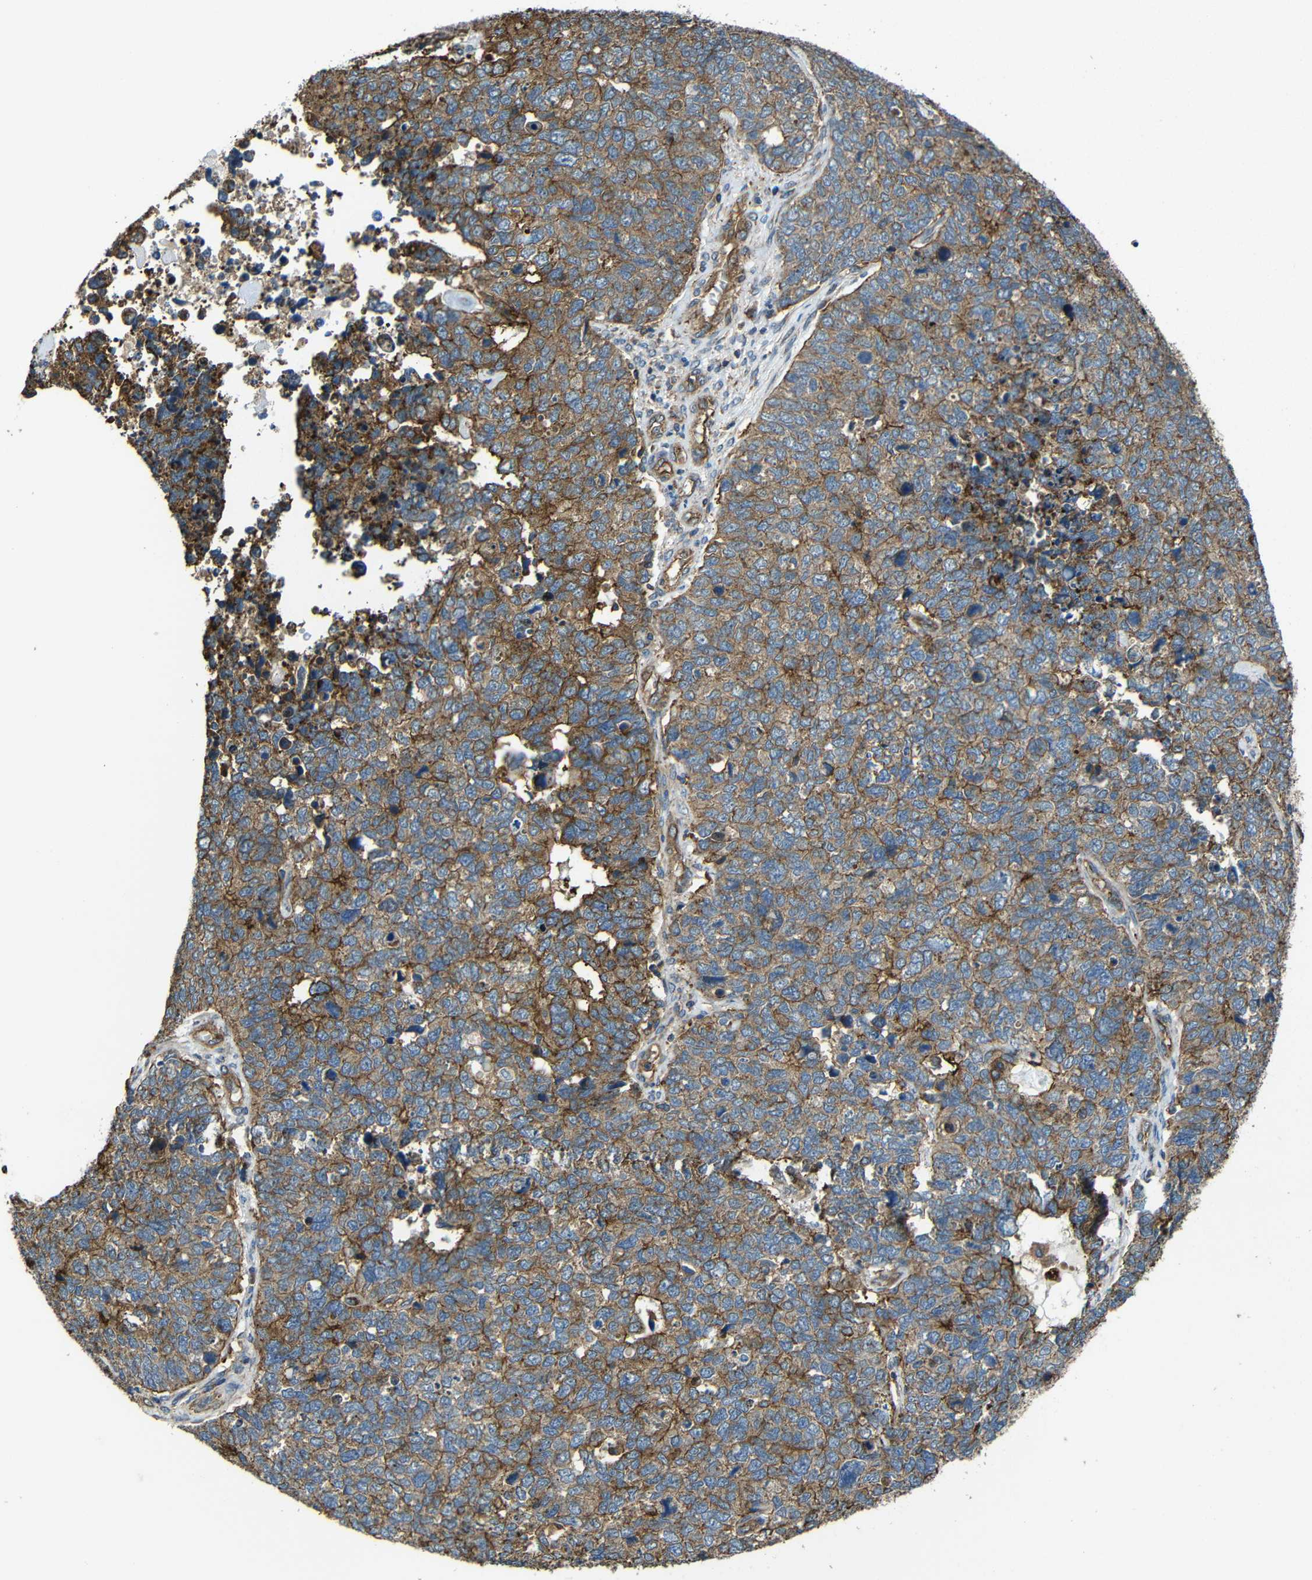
{"staining": {"intensity": "moderate", "quantity": ">75%", "location": "cytoplasmic/membranous"}, "tissue": "cervical cancer", "cell_type": "Tumor cells", "image_type": "cancer", "snomed": [{"axis": "morphology", "description": "Squamous cell carcinoma, NOS"}, {"axis": "topography", "description": "Cervix"}], "caption": "Tumor cells reveal moderate cytoplasmic/membranous staining in approximately >75% of cells in cervical squamous cell carcinoma.", "gene": "PTCH1", "patient": {"sex": "female", "age": 63}}